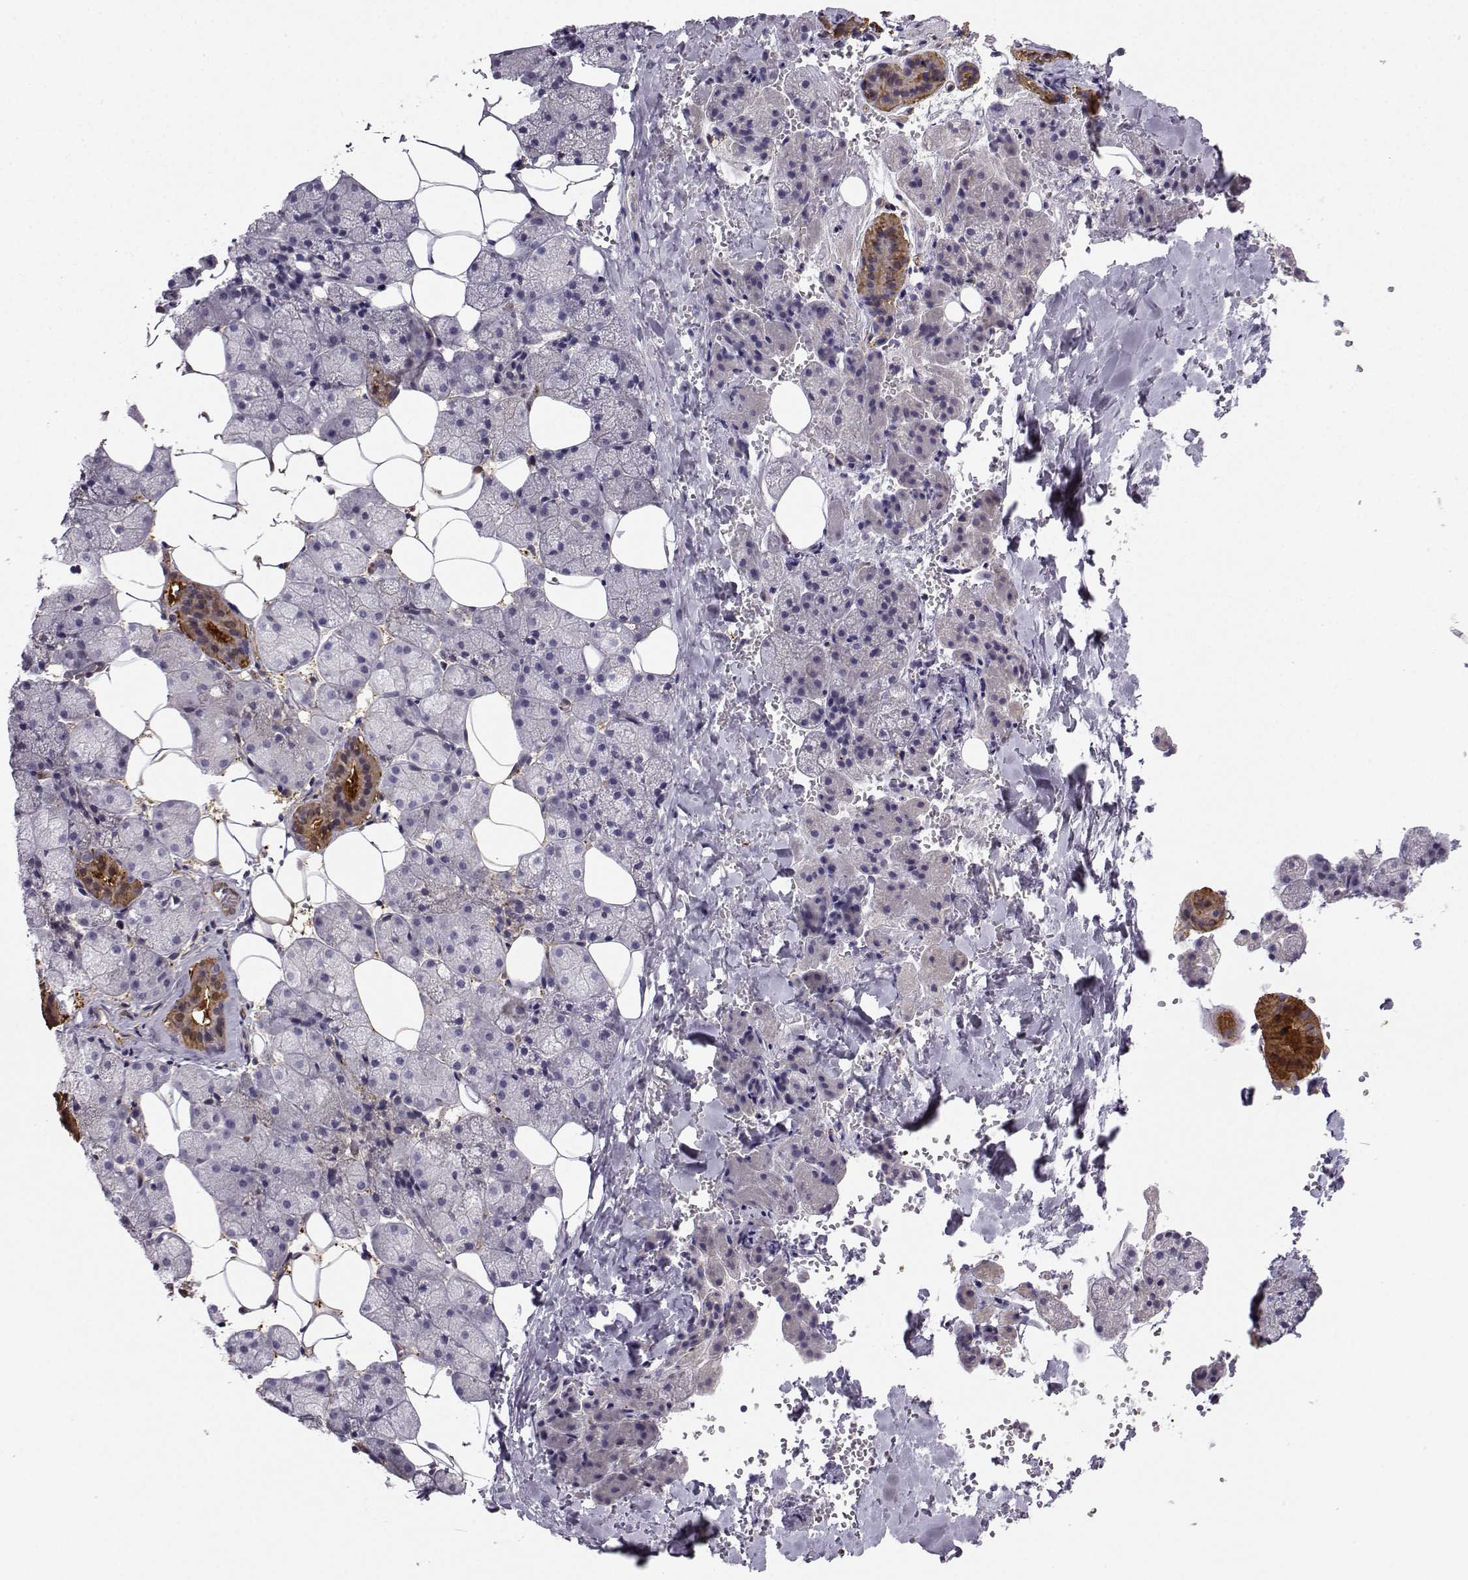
{"staining": {"intensity": "strong", "quantity": "<25%", "location": "cytoplasmic/membranous"}, "tissue": "salivary gland", "cell_type": "Glandular cells", "image_type": "normal", "snomed": [{"axis": "morphology", "description": "Normal tissue, NOS"}, {"axis": "topography", "description": "Salivary gland"}], "caption": "This is a photomicrograph of immunohistochemistry (IHC) staining of benign salivary gland, which shows strong staining in the cytoplasmic/membranous of glandular cells.", "gene": "NQO1", "patient": {"sex": "male", "age": 38}}